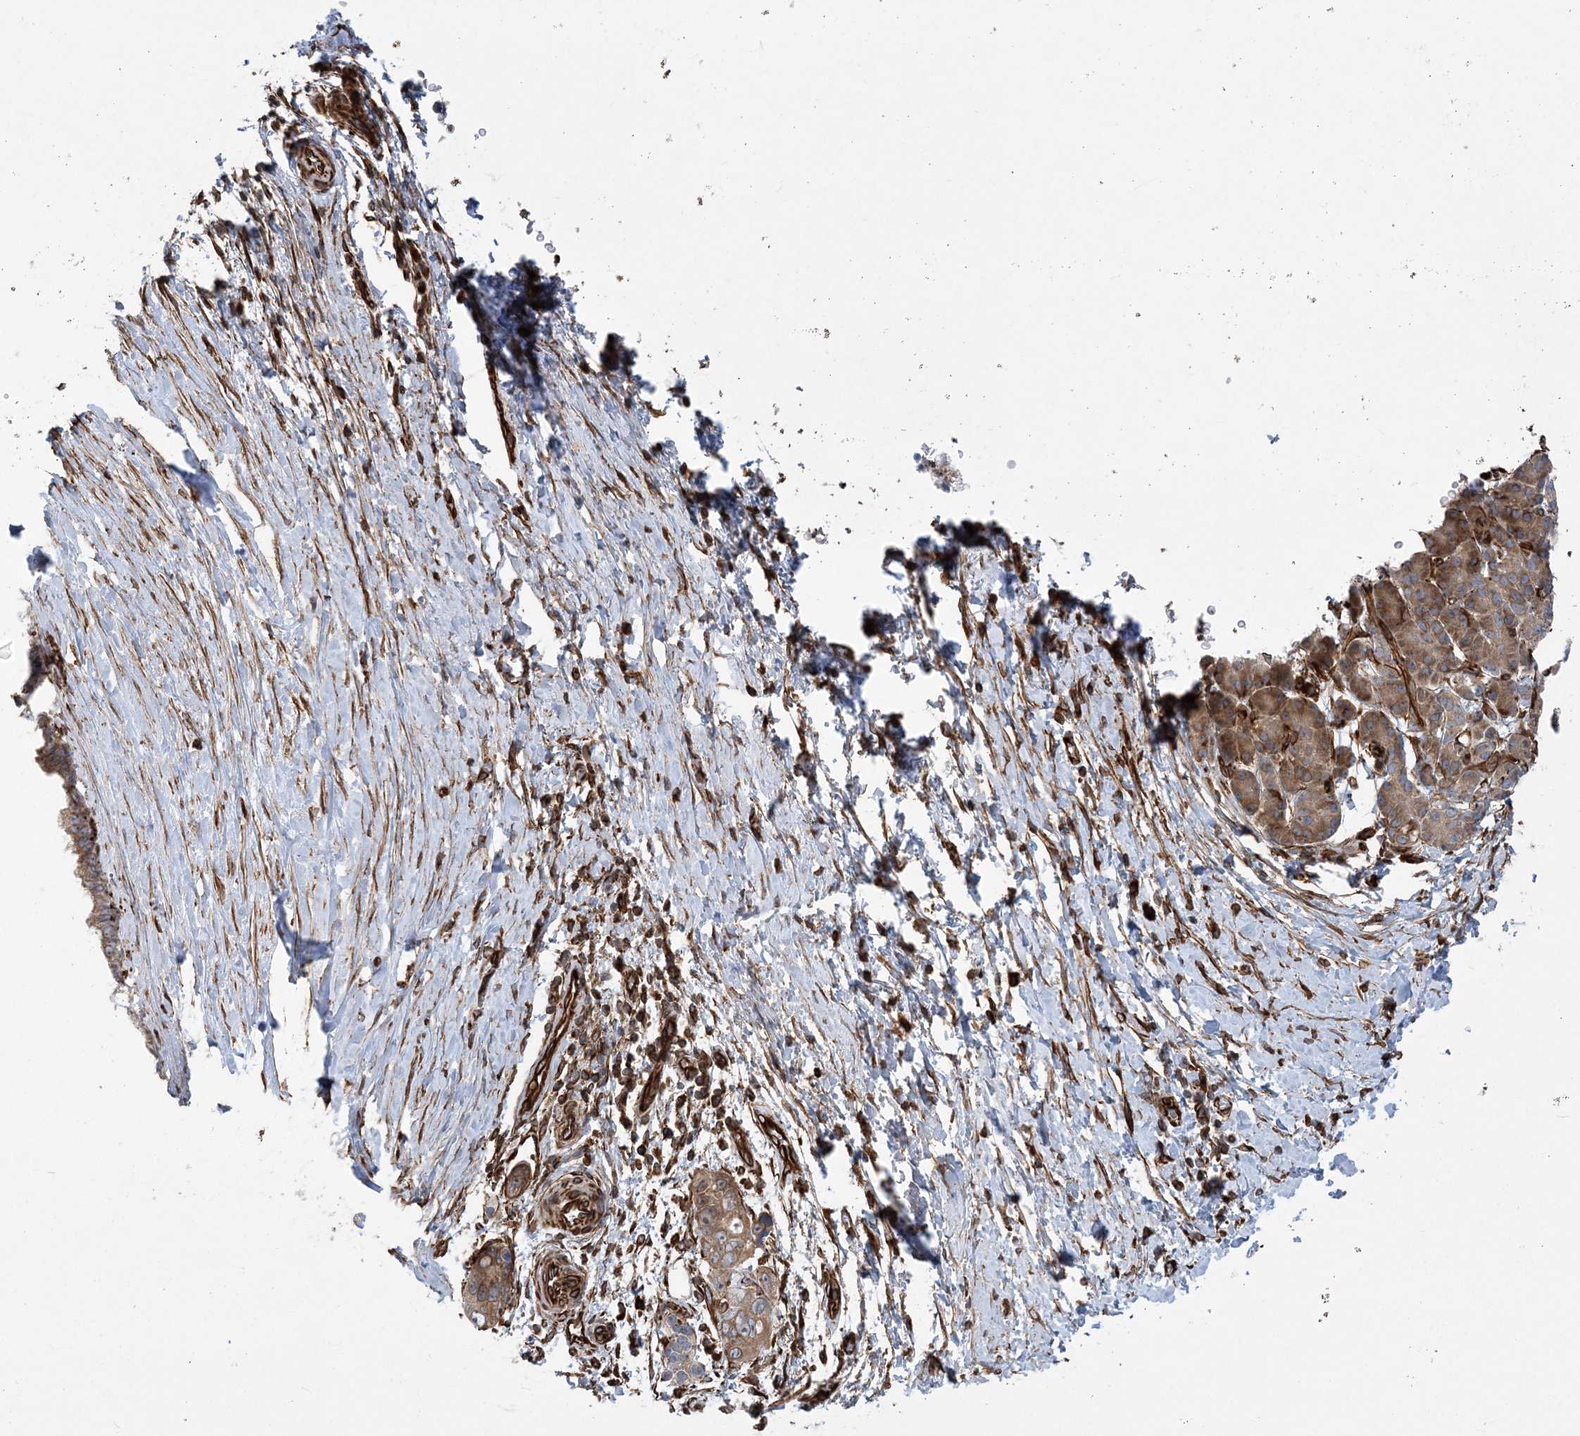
{"staining": {"intensity": "moderate", "quantity": ">75%", "location": "cytoplasmic/membranous"}, "tissue": "pancreatic cancer", "cell_type": "Tumor cells", "image_type": "cancer", "snomed": [{"axis": "morphology", "description": "Adenocarcinoma, NOS"}, {"axis": "topography", "description": "Pancreas"}], "caption": "Pancreatic cancer (adenocarcinoma) stained for a protein (brown) demonstrates moderate cytoplasmic/membranous positive staining in approximately >75% of tumor cells.", "gene": "FAM114A2", "patient": {"sex": "female", "age": 72}}